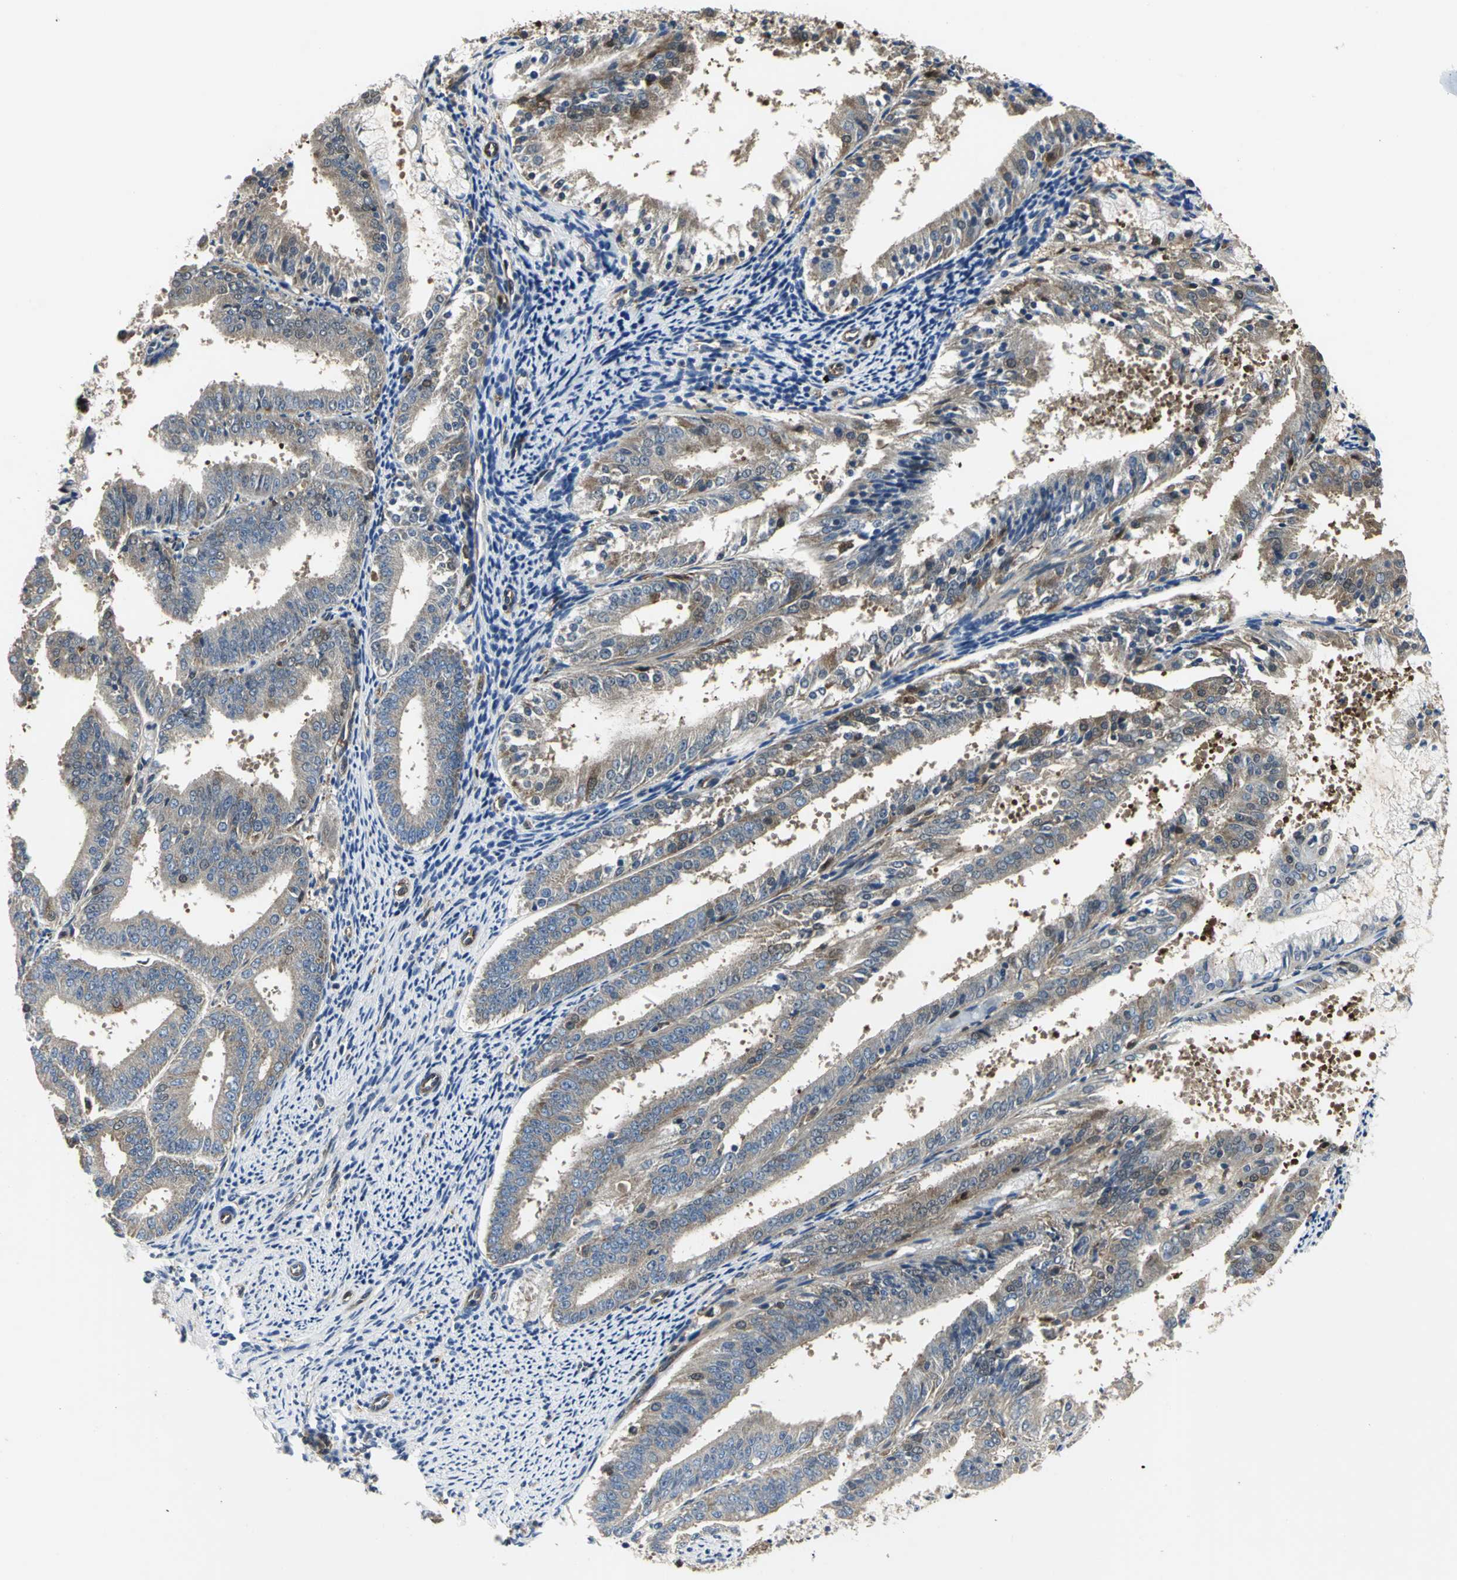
{"staining": {"intensity": "moderate", "quantity": ">75%", "location": "cytoplasmic/membranous"}, "tissue": "endometrial cancer", "cell_type": "Tumor cells", "image_type": "cancer", "snomed": [{"axis": "morphology", "description": "Adenocarcinoma, NOS"}, {"axis": "topography", "description": "Endometrium"}], "caption": "A brown stain shows moderate cytoplasmic/membranous staining of a protein in endometrial cancer tumor cells.", "gene": "CHRNB1", "patient": {"sex": "female", "age": 63}}